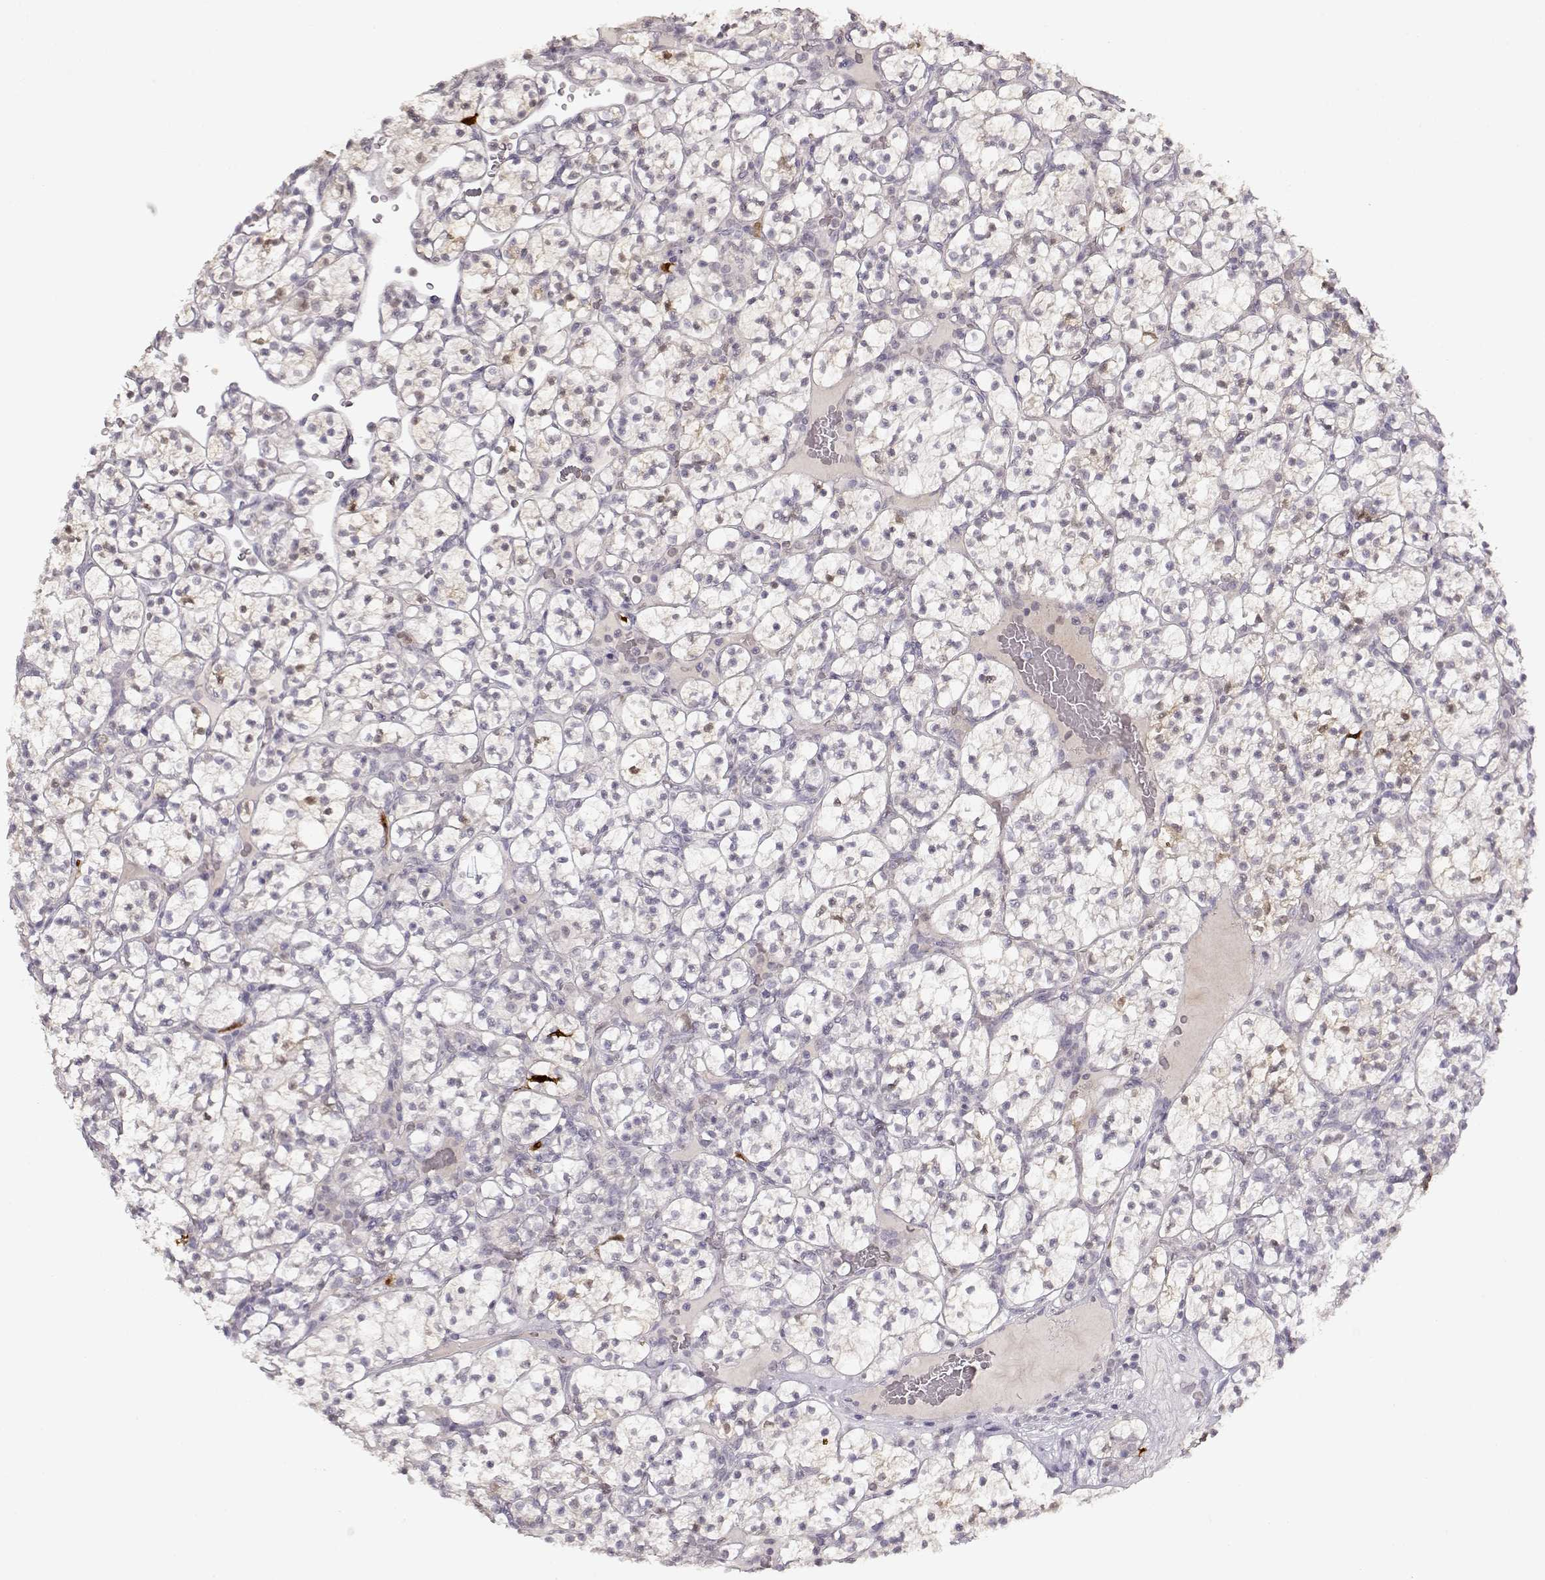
{"staining": {"intensity": "negative", "quantity": "none", "location": "none"}, "tissue": "renal cancer", "cell_type": "Tumor cells", "image_type": "cancer", "snomed": [{"axis": "morphology", "description": "Adenocarcinoma, NOS"}, {"axis": "topography", "description": "Kidney"}], "caption": "Tumor cells show no significant protein expression in renal cancer.", "gene": "S100B", "patient": {"sex": "female", "age": 89}}